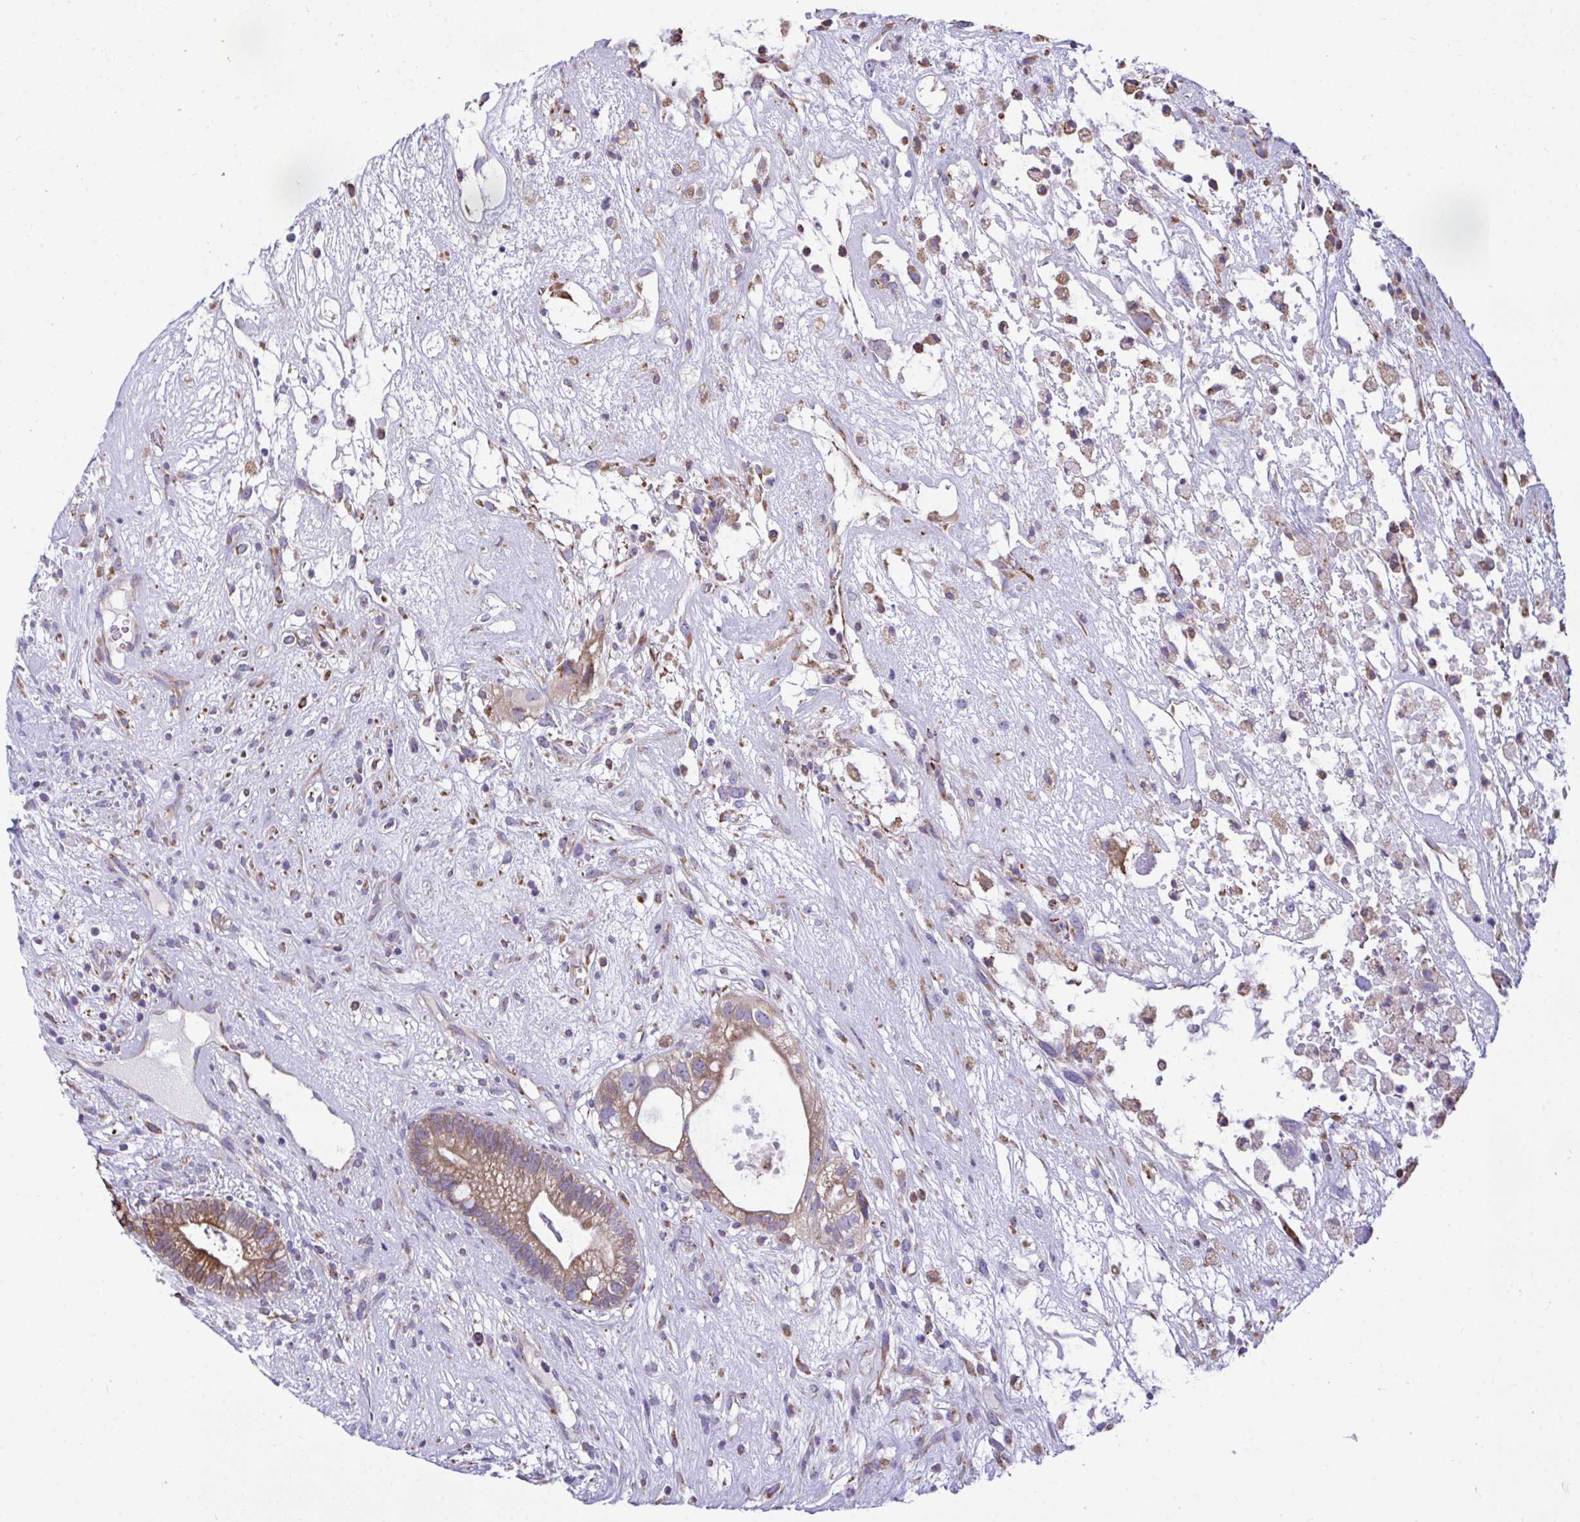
{"staining": {"intensity": "moderate", "quantity": ">75%", "location": "cytoplasmic/membranous"}, "tissue": "testis cancer", "cell_type": "Tumor cells", "image_type": "cancer", "snomed": [{"axis": "morphology", "description": "Seminoma, NOS"}, {"axis": "morphology", "description": "Carcinoma, Embryonal, NOS"}, {"axis": "topography", "description": "Testis"}], "caption": "Immunohistochemical staining of human testis seminoma shows moderate cytoplasmic/membranous protein expression in about >75% of tumor cells. (DAB IHC, brown staining for protein, blue staining for nuclei).", "gene": "PIGK", "patient": {"sex": "male", "age": 41}}